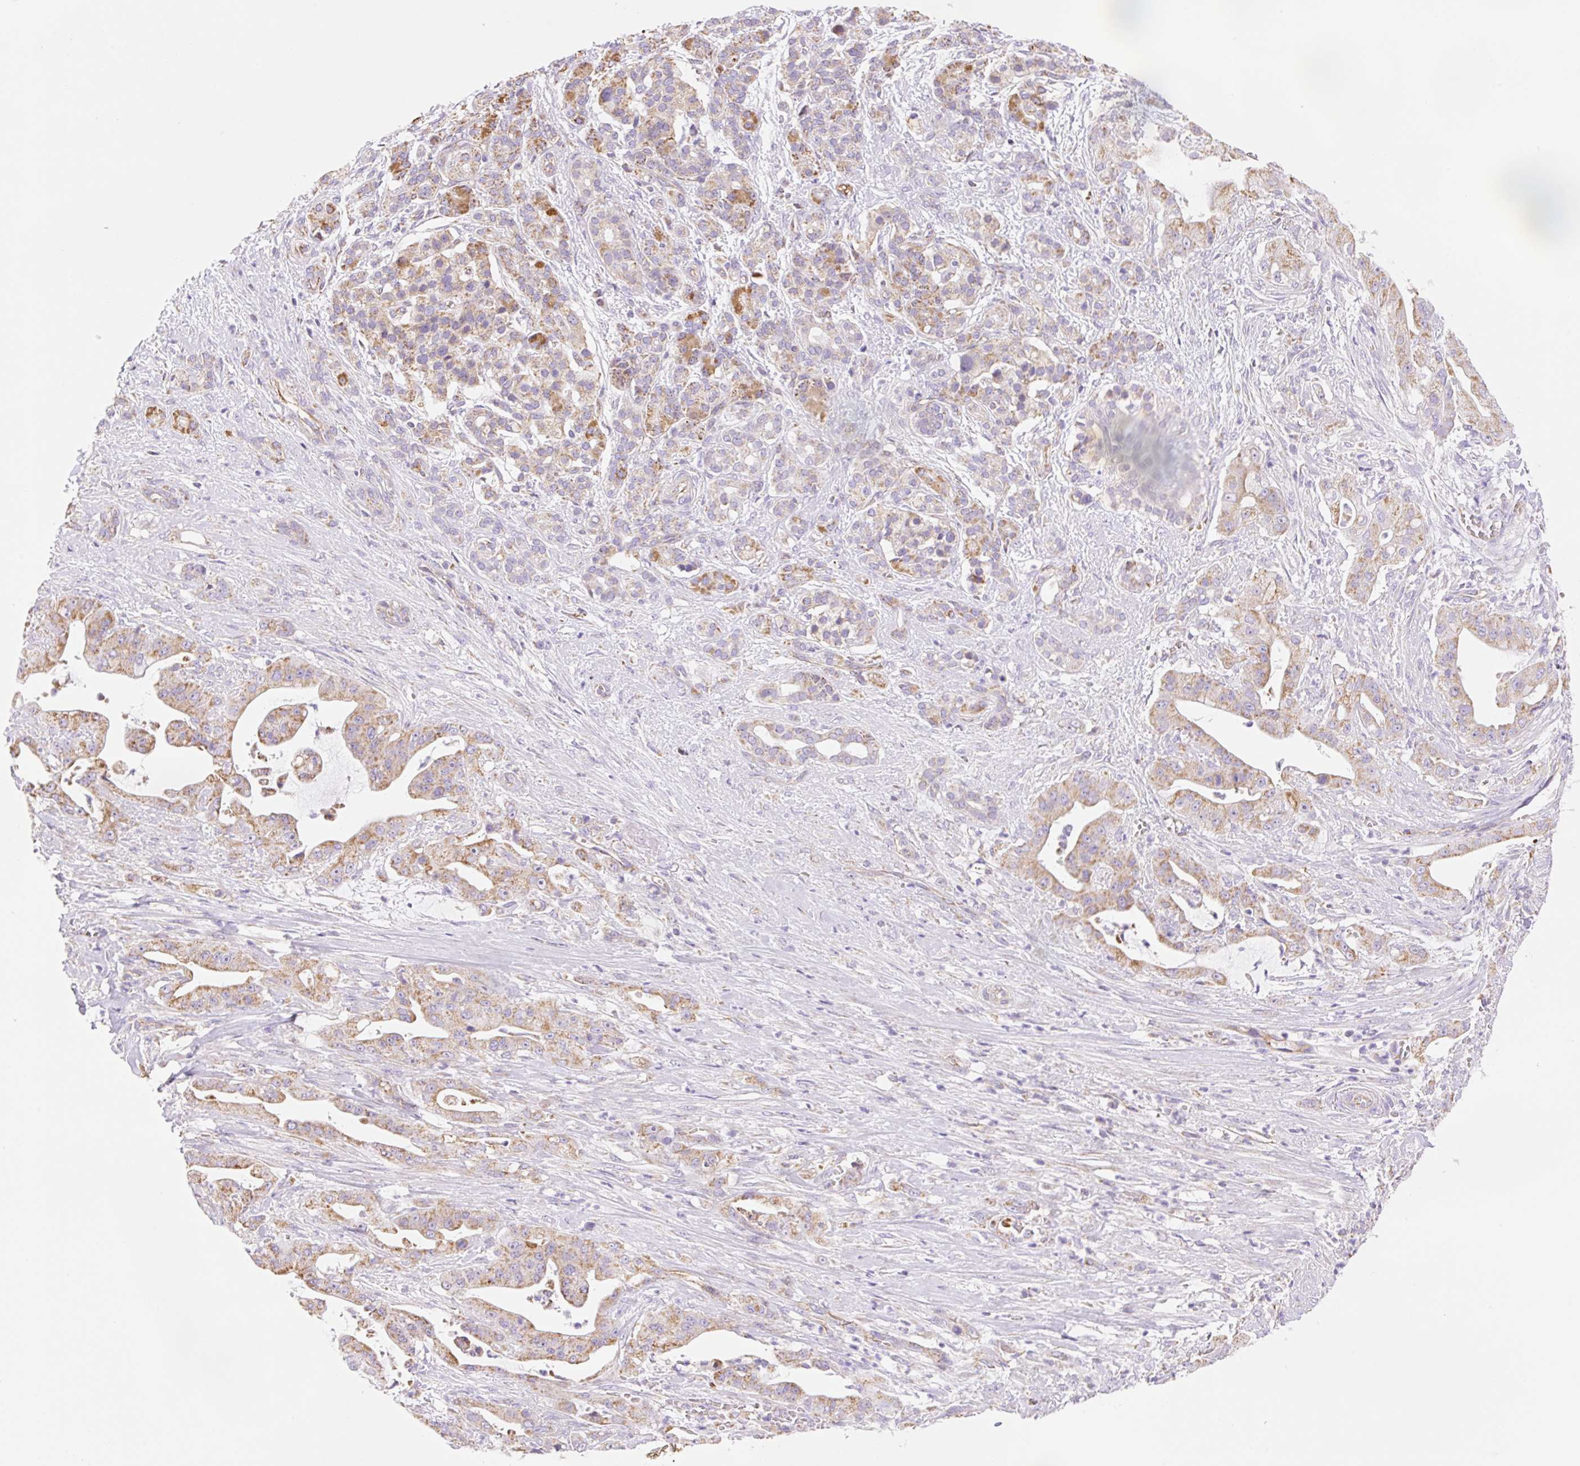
{"staining": {"intensity": "weak", "quantity": ">75%", "location": "cytoplasmic/membranous"}, "tissue": "pancreatic cancer", "cell_type": "Tumor cells", "image_type": "cancer", "snomed": [{"axis": "morphology", "description": "Adenocarcinoma, NOS"}, {"axis": "topography", "description": "Pancreas"}], "caption": "Protein expression analysis of pancreatic cancer (adenocarcinoma) exhibits weak cytoplasmic/membranous positivity in about >75% of tumor cells.", "gene": "ESAM", "patient": {"sex": "male", "age": 57}}